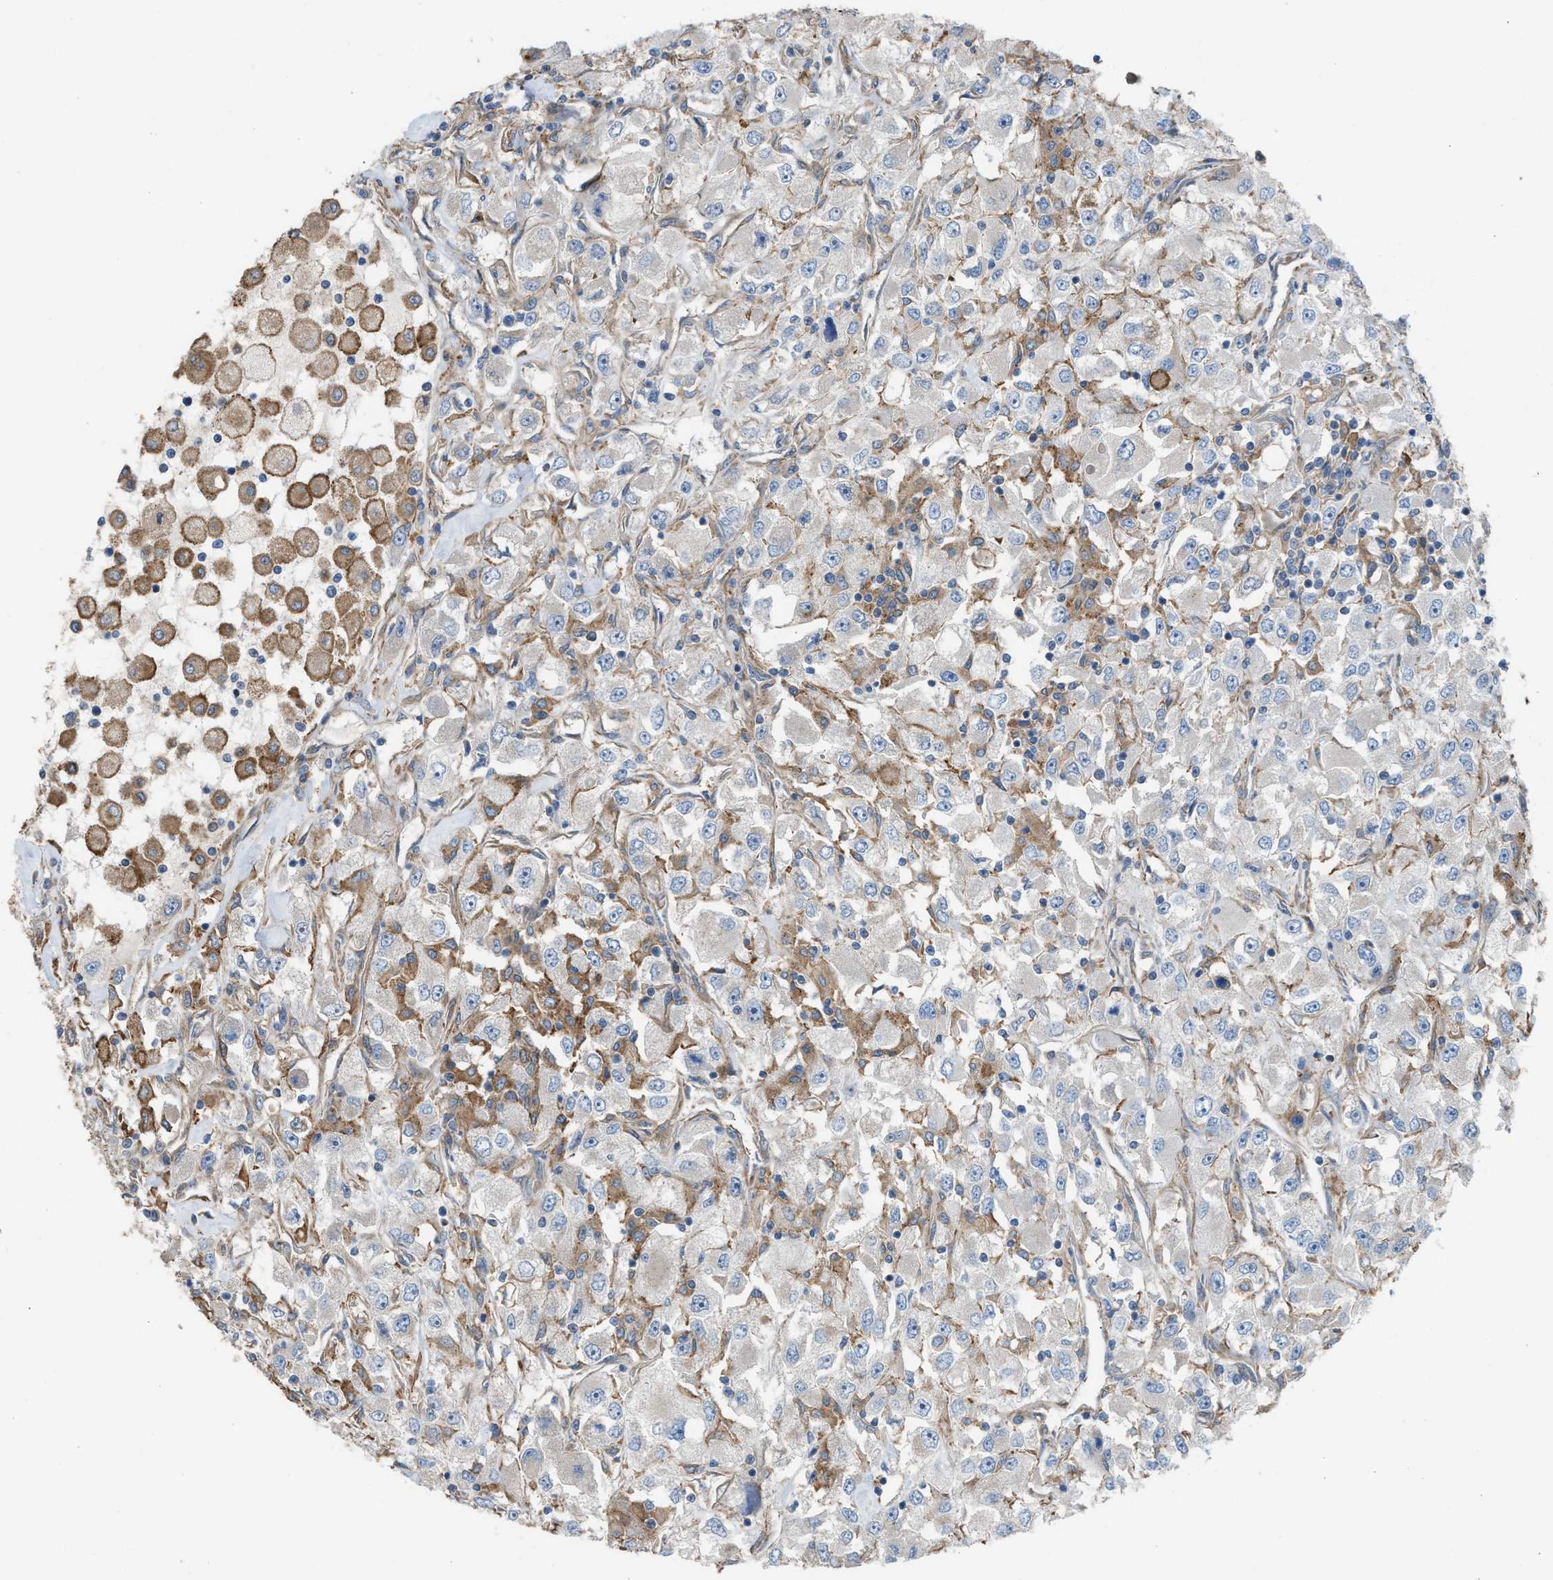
{"staining": {"intensity": "negative", "quantity": "none", "location": "none"}, "tissue": "renal cancer", "cell_type": "Tumor cells", "image_type": "cancer", "snomed": [{"axis": "morphology", "description": "Adenocarcinoma, NOS"}, {"axis": "topography", "description": "Kidney"}], "caption": "Photomicrograph shows no protein expression in tumor cells of renal cancer tissue. (Immunohistochemistry (ihc), brightfield microscopy, high magnification).", "gene": "SLC10A3", "patient": {"sex": "female", "age": 52}}